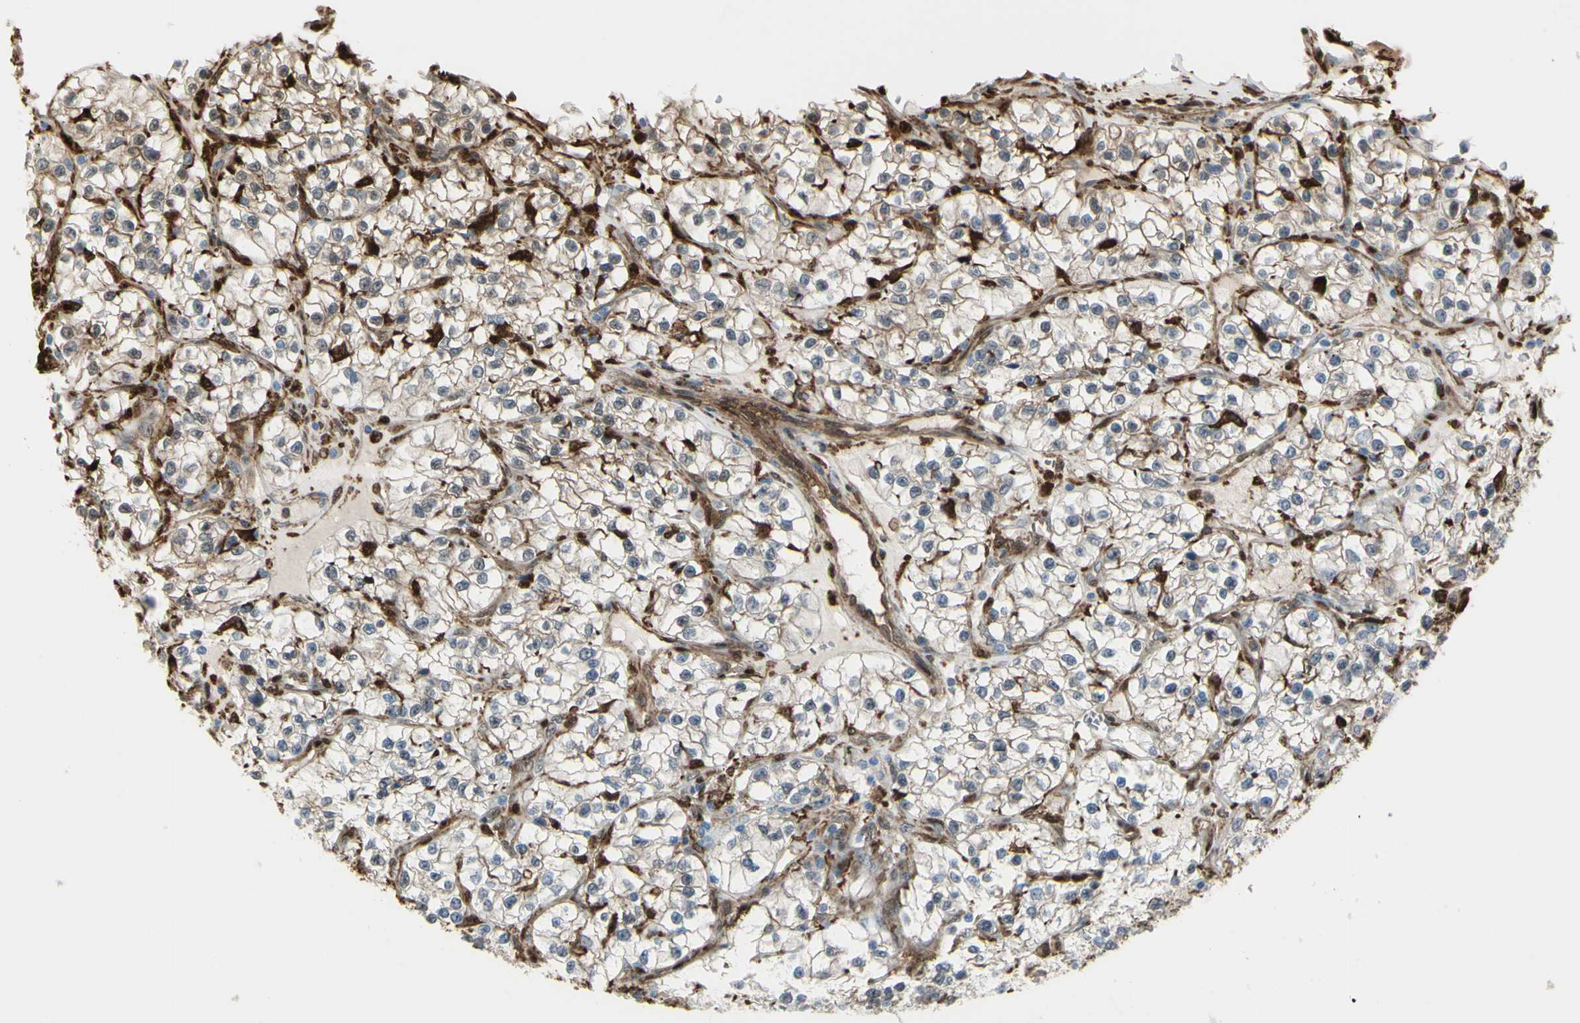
{"staining": {"intensity": "weak", "quantity": ">75%", "location": "cytoplasmic/membranous"}, "tissue": "renal cancer", "cell_type": "Tumor cells", "image_type": "cancer", "snomed": [{"axis": "morphology", "description": "Adenocarcinoma, NOS"}, {"axis": "topography", "description": "Kidney"}], "caption": "Immunohistochemistry histopathology image of neoplastic tissue: adenocarcinoma (renal) stained using immunohistochemistry displays low levels of weak protein expression localized specifically in the cytoplasmic/membranous of tumor cells, appearing as a cytoplasmic/membranous brown color.", "gene": "GSN", "patient": {"sex": "female", "age": 57}}